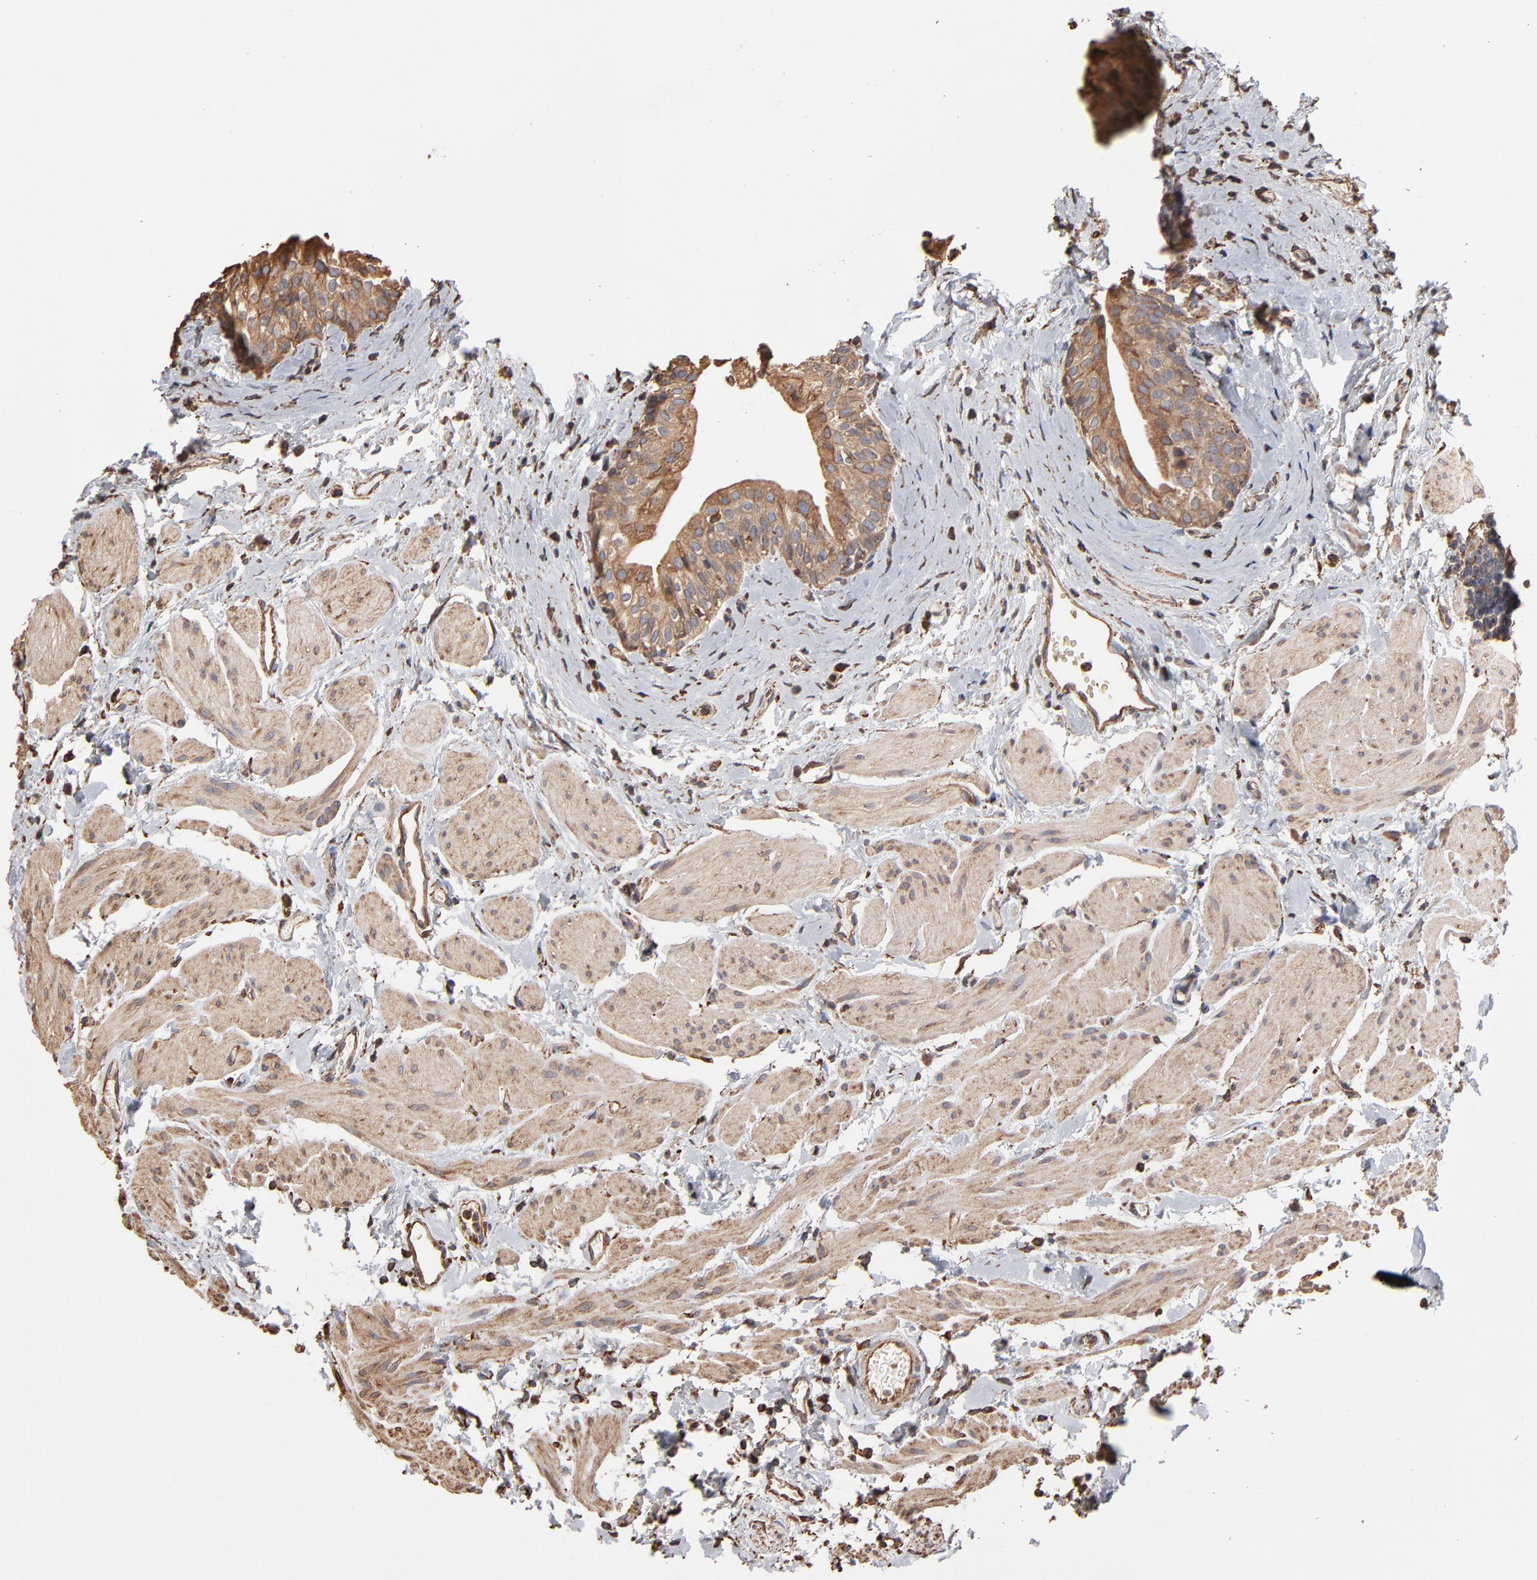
{"staining": {"intensity": "moderate", "quantity": ">75%", "location": "cytoplasmic/membranous"}, "tissue": "urinary bladder", "cell_type": "Urothelial cells", "image_type": "normal", "snomed": [{"axis": "morphology", "description": "Normal tissue, NOS"}, {"axis": "topography", "description": "Urinary bladder"}], "caption": "Immunohistochemistry (IHC) (DAB) staining of benign human urinary bladder demonstrates moderate cytoplasmic/membranous protein staining in approximately >75% of urothelial cells. The protein is stained brown, and the nuclei are stained in blue (DAB (3,3'-diaminobenzidine) IHC with brightfield microscopy, high magnification).", "gene": "PDIA3", "patient": {"sex": "male", "age": 59}}